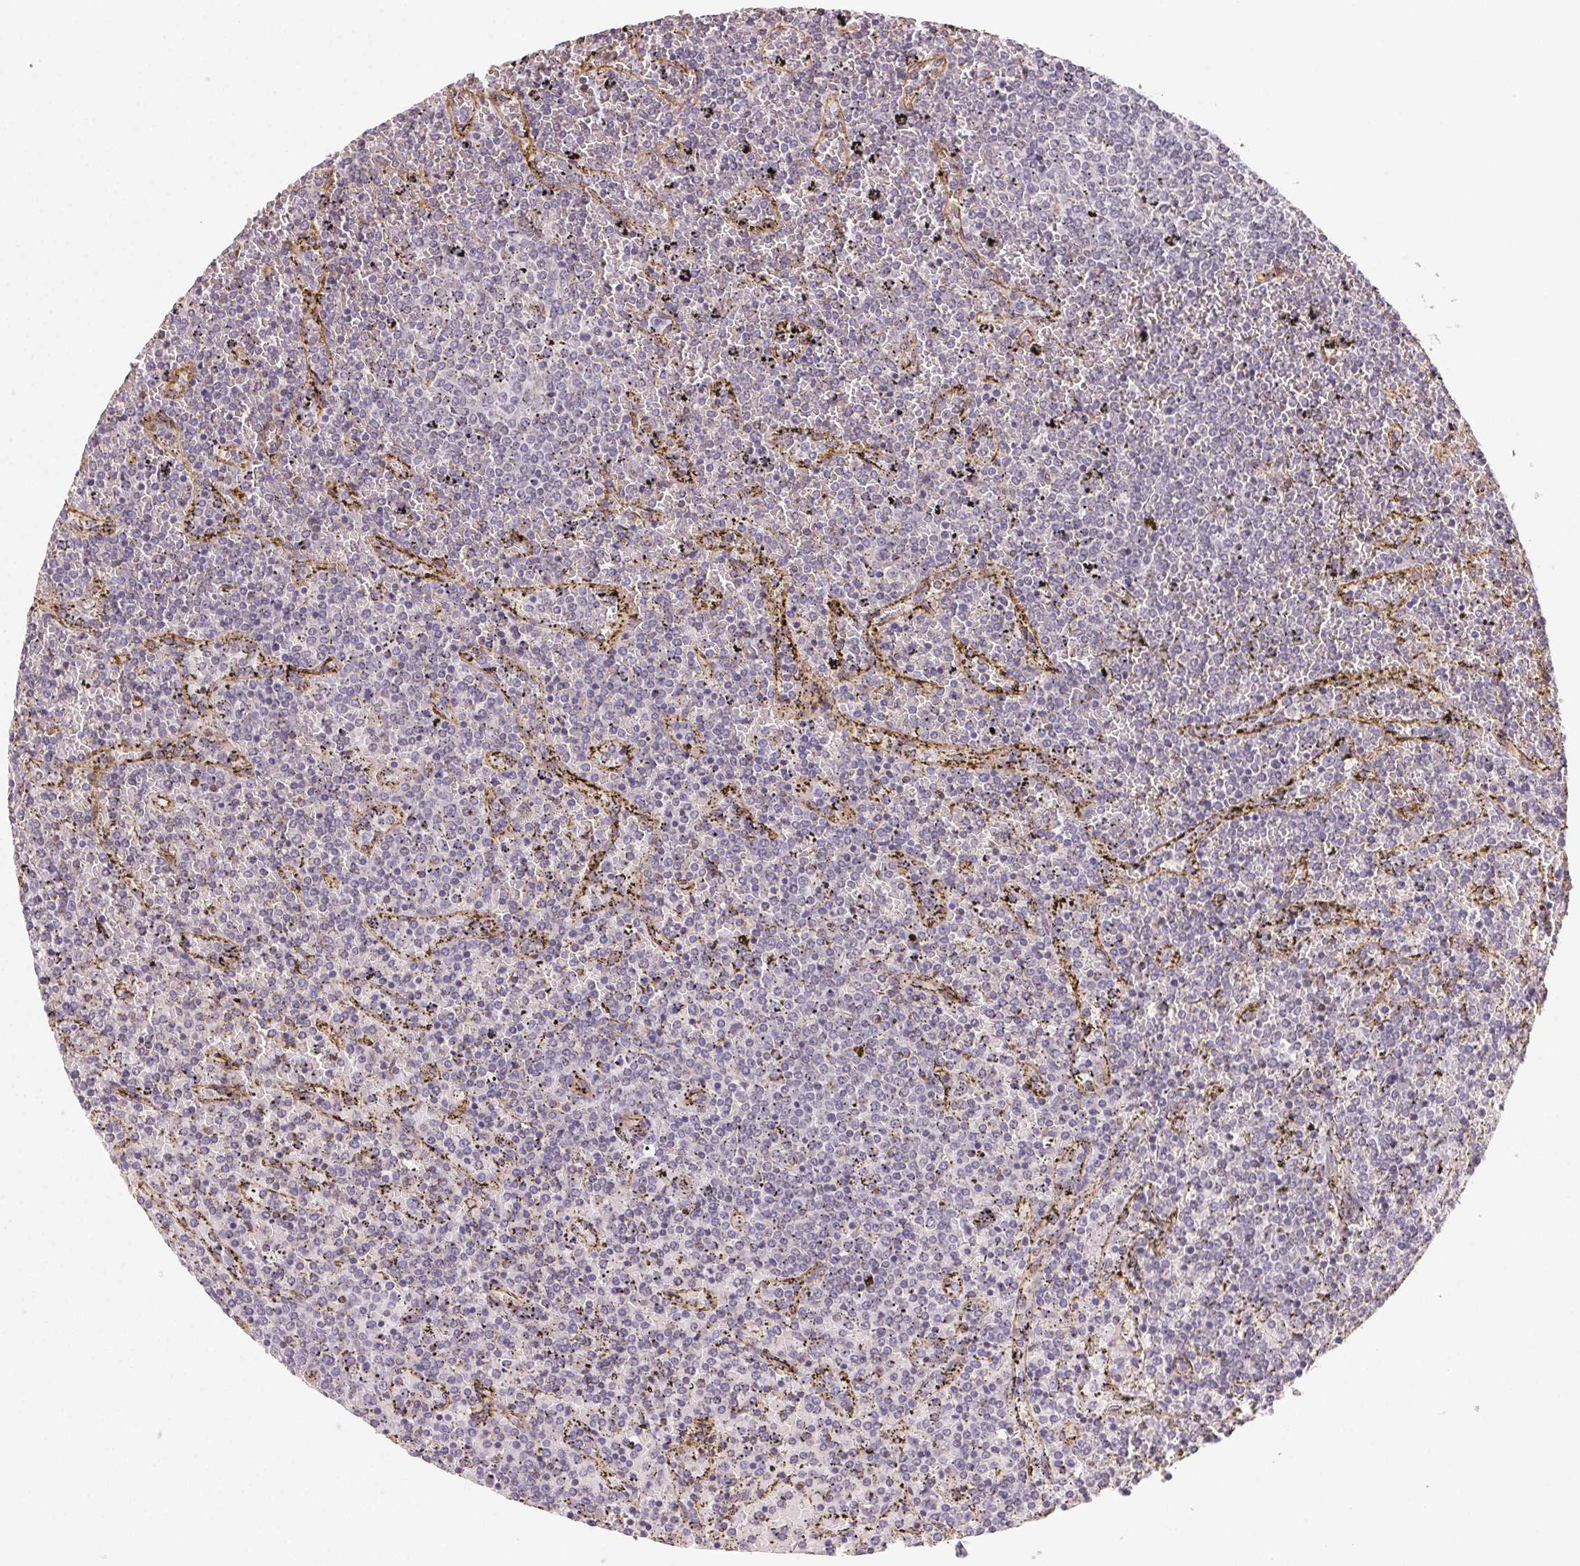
{"staining": {"intensity": "negative", "quantity": "none", "location": "none"}, "tissue": "lymphoma", "cell_type": "Tumor cells", "image_type": "cancer", "snomed": [{"axis": "morphology", "description": "Malignant lymphoma, non-Hodgkin's type, Low grade"}, {"axis": "topography", "description": "Spleen"}], "caption": "Immunohistochemistry of human lymphoma demonstrates no staining in tumor cells.", "gene": "PLA2G4F", "patient": {"sex": "female", "age": 77}}